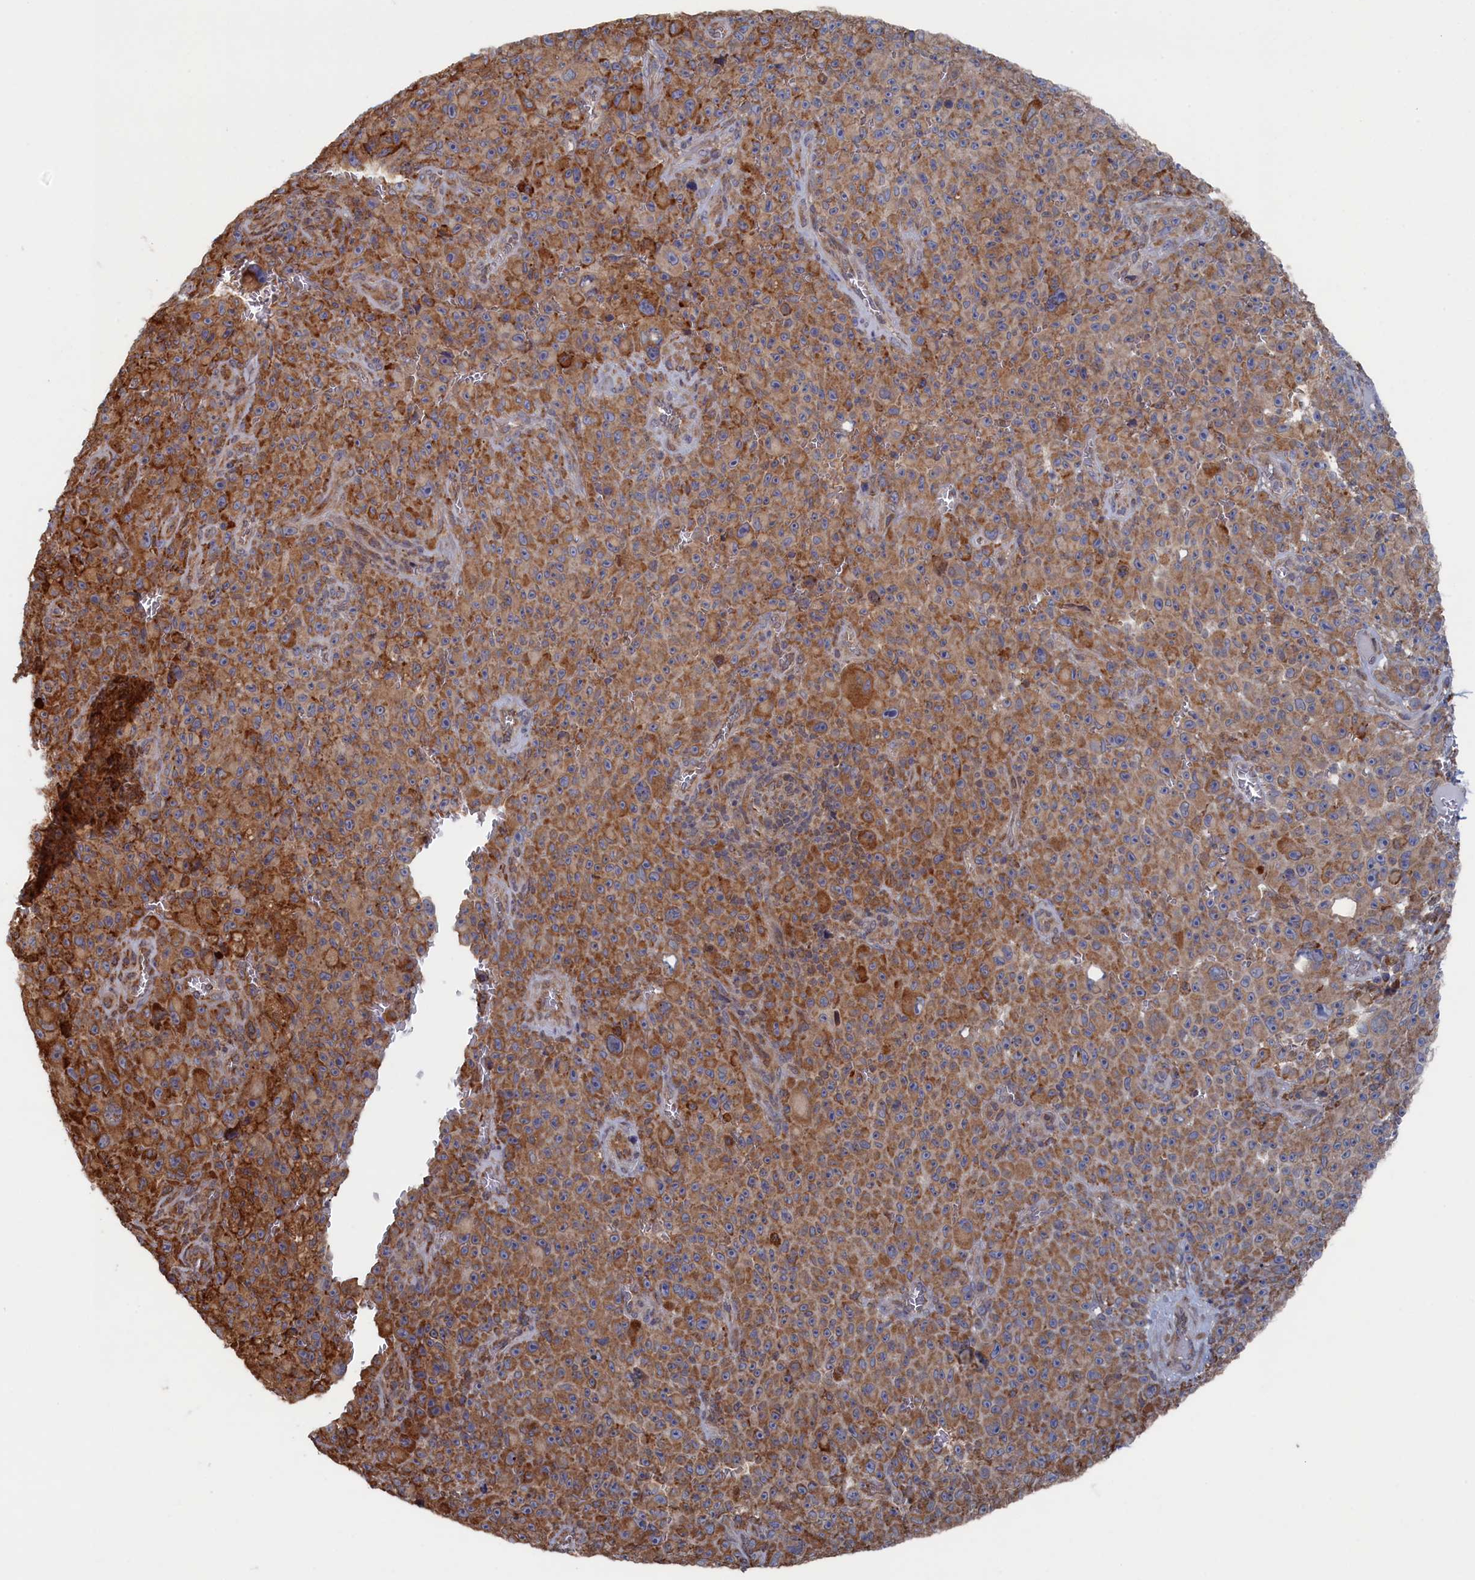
{"staining": {"intensity": "moderate", "quantity": ">75%", "location": "cytoplasmic/membranous"}, "tissue": "melanoma", "cell_type": "Tumor cells", "image_type": "cancer", "snomed": [{"axis": "morphology", "description": "Malignant melanoma, NOS"}, {"axis": "topography", "description": "Skin"}], "caption": "Melanoma stained with a protein marker reveals moderate staining in tumor cells.", "gene": "BPIFB6", "patient": {"sex": "female", "age": 82}}